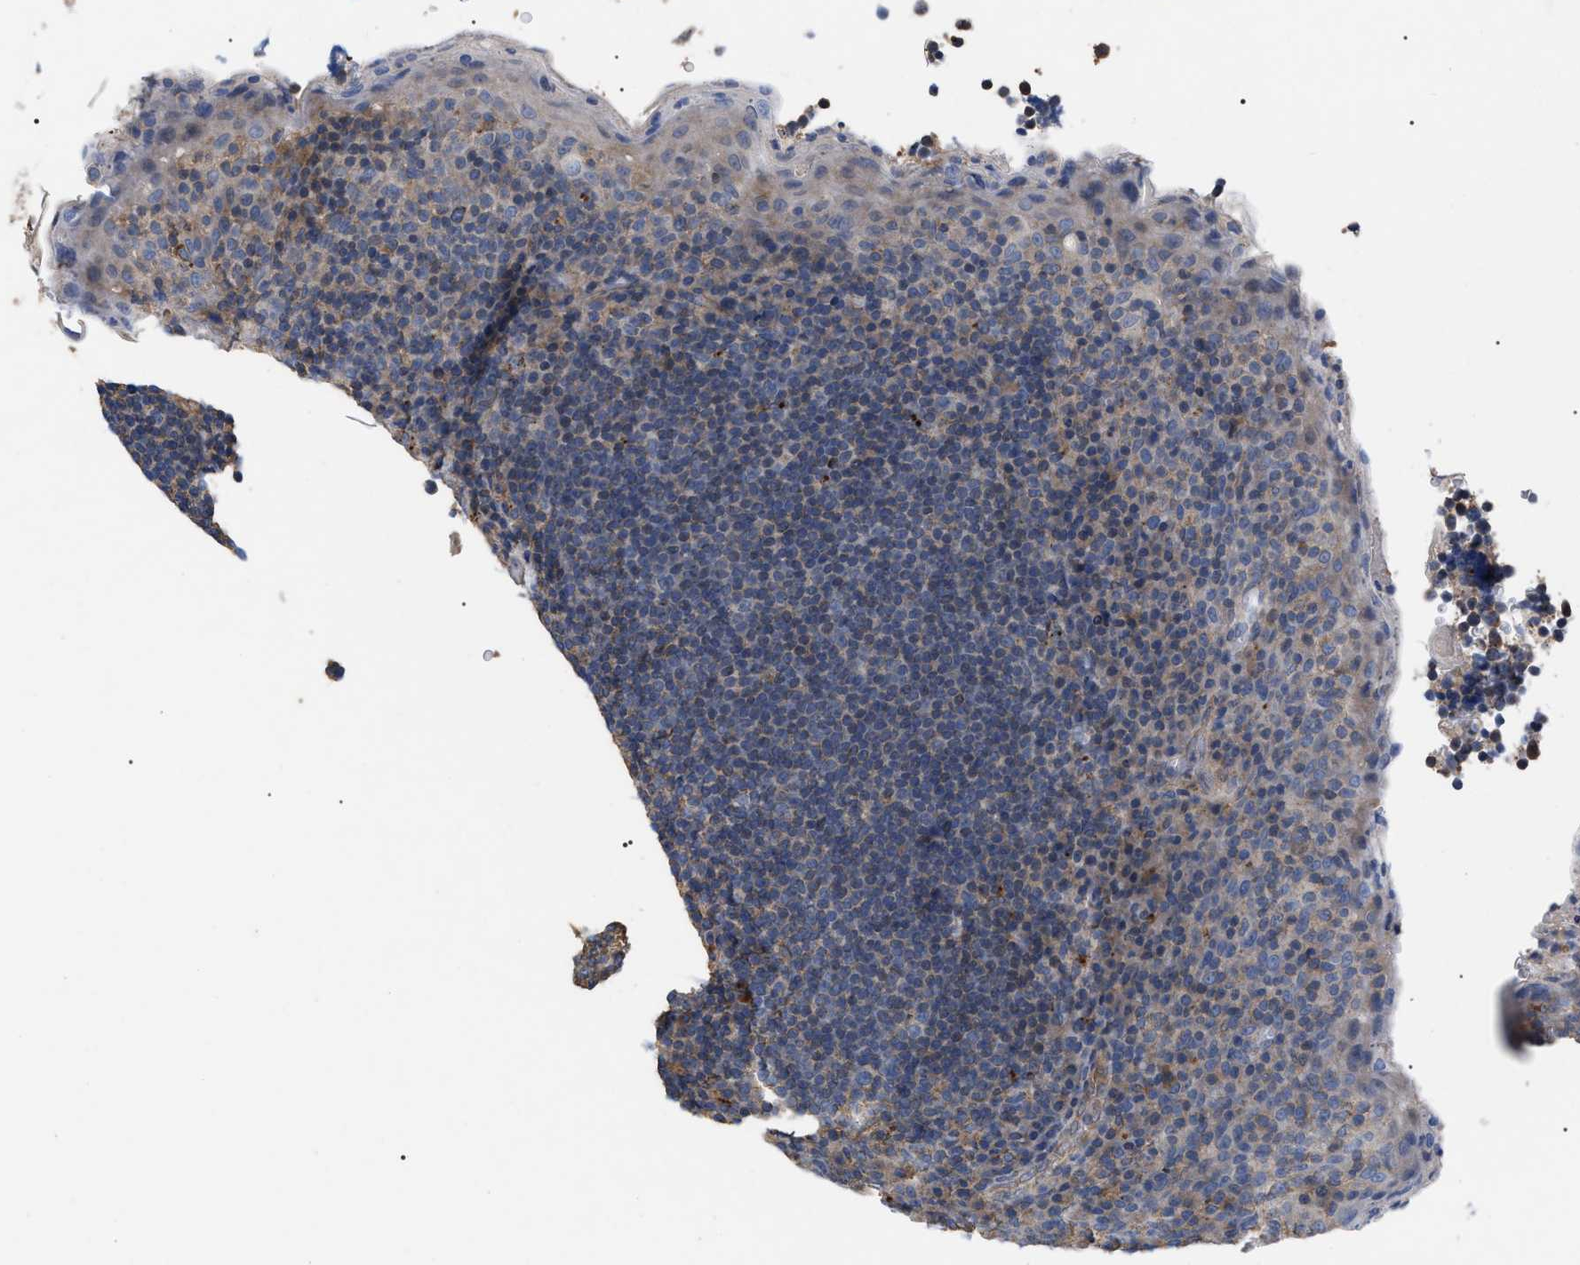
{"staining": {"intensity": "weak", "quantity": ">75%", "location": "cytoplasmic/membranous"}, "tissue": "tonsil", "cell_type": "Germinal center cells", "image_type": "normal", "snomed": [{"axis": "morphology", "description": "Normal tissue, NOS"}, {"axis": "topography", "description": "Tonsil"}], "caption": "Tonsil stained for a protein (brown) displays weak cytoplasmic/membranous positive staining in about >75% of germinal center cells.", "gene": "FAM171A2", "patient": {"sex": "male", "age": 17}}